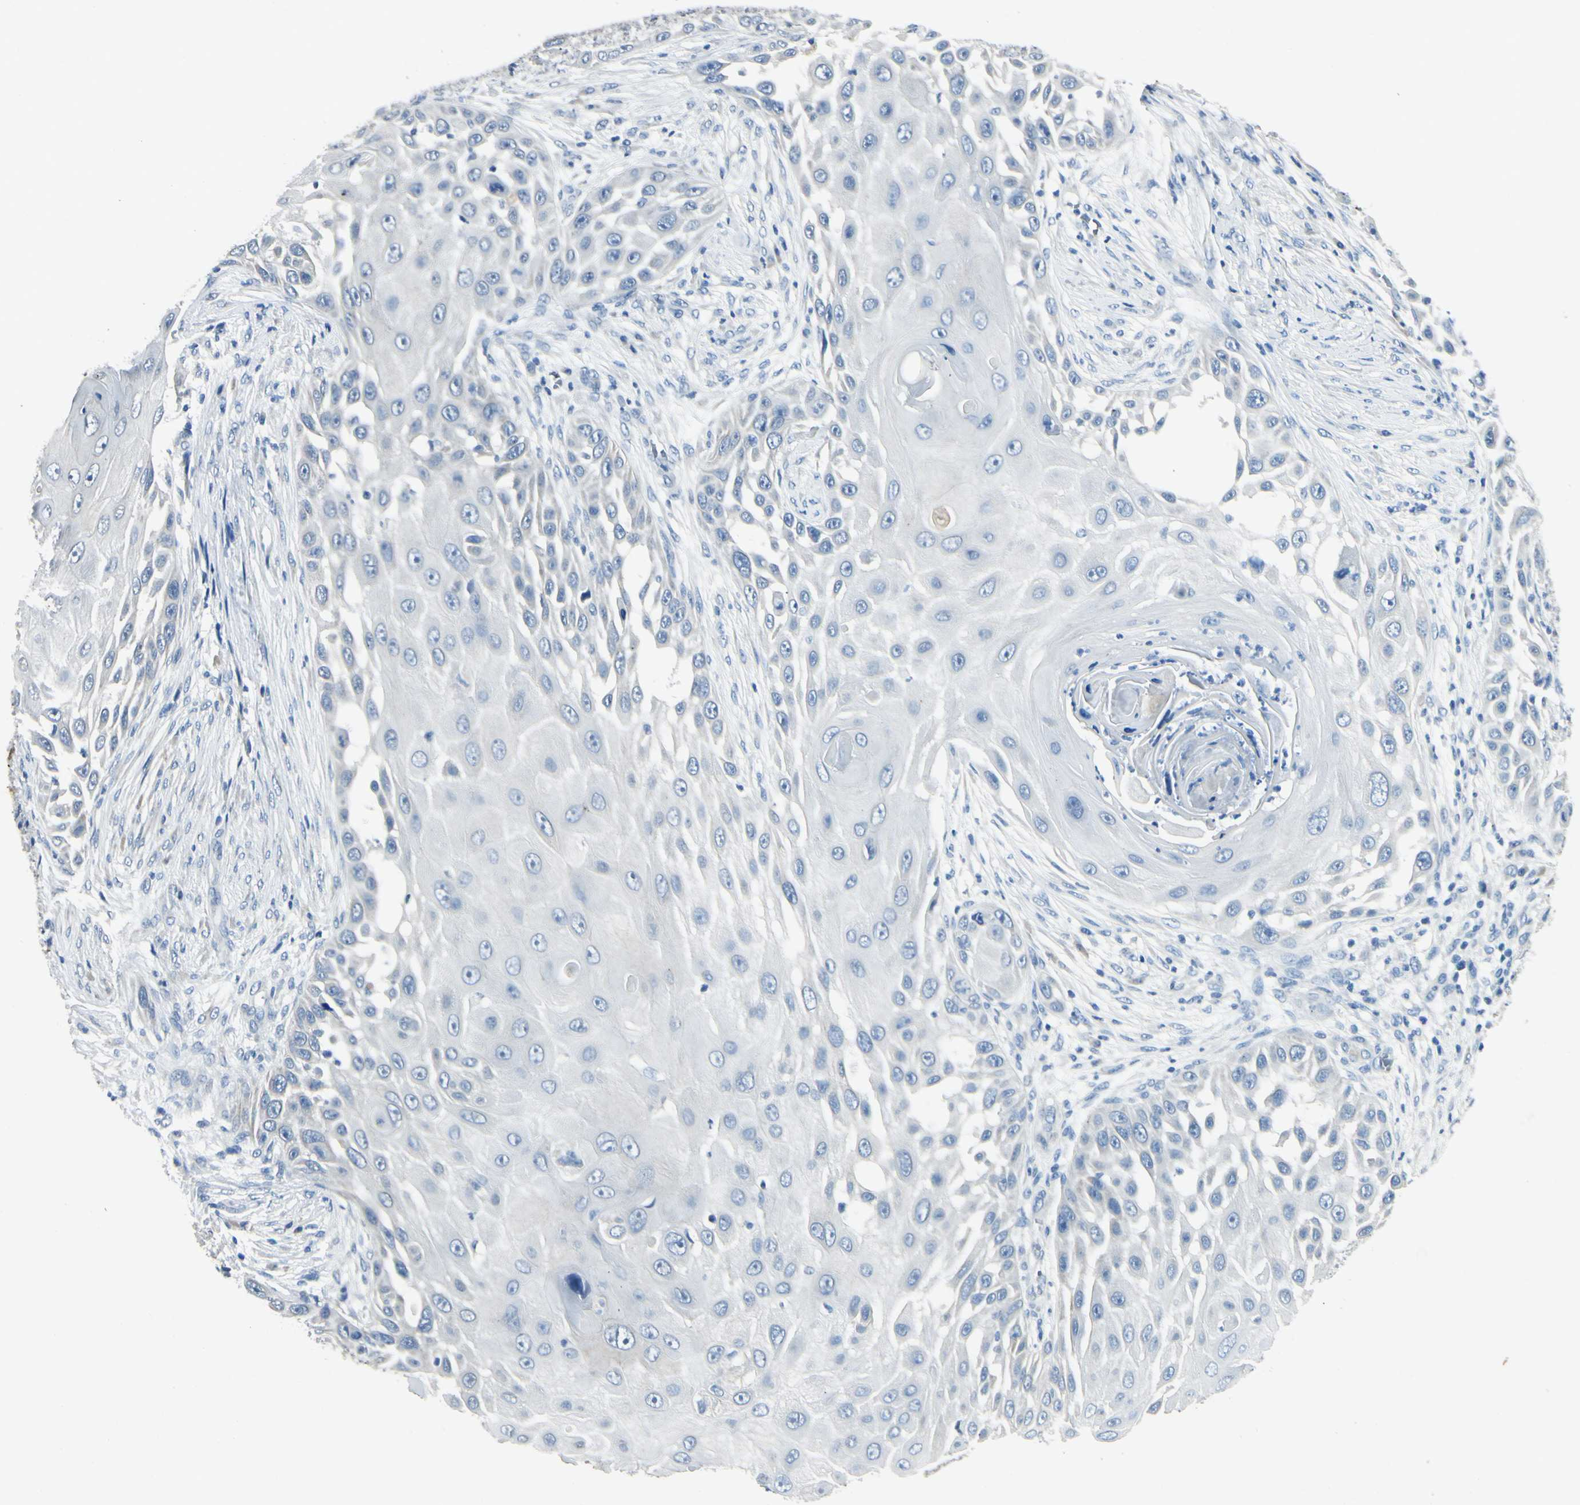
{"staining": {"intensity": "negative", "quantity": "none", "location": "none"}, "tissue": "skin cancer", "cell_type": "Tumor cells", "image_type": "cancer", "snomed": [{"axis": "morphology", "description": "Squamous cell carcinoma, NOS"}, {"axis": "topography", "description": "Skin"}], "caption": "An image of skin squamous cell carcinoma stained for a protein exhibits no brown staining in tumor cells.", "gene": "SNAP91", "patient": {"sex": "female", "age": 44}}